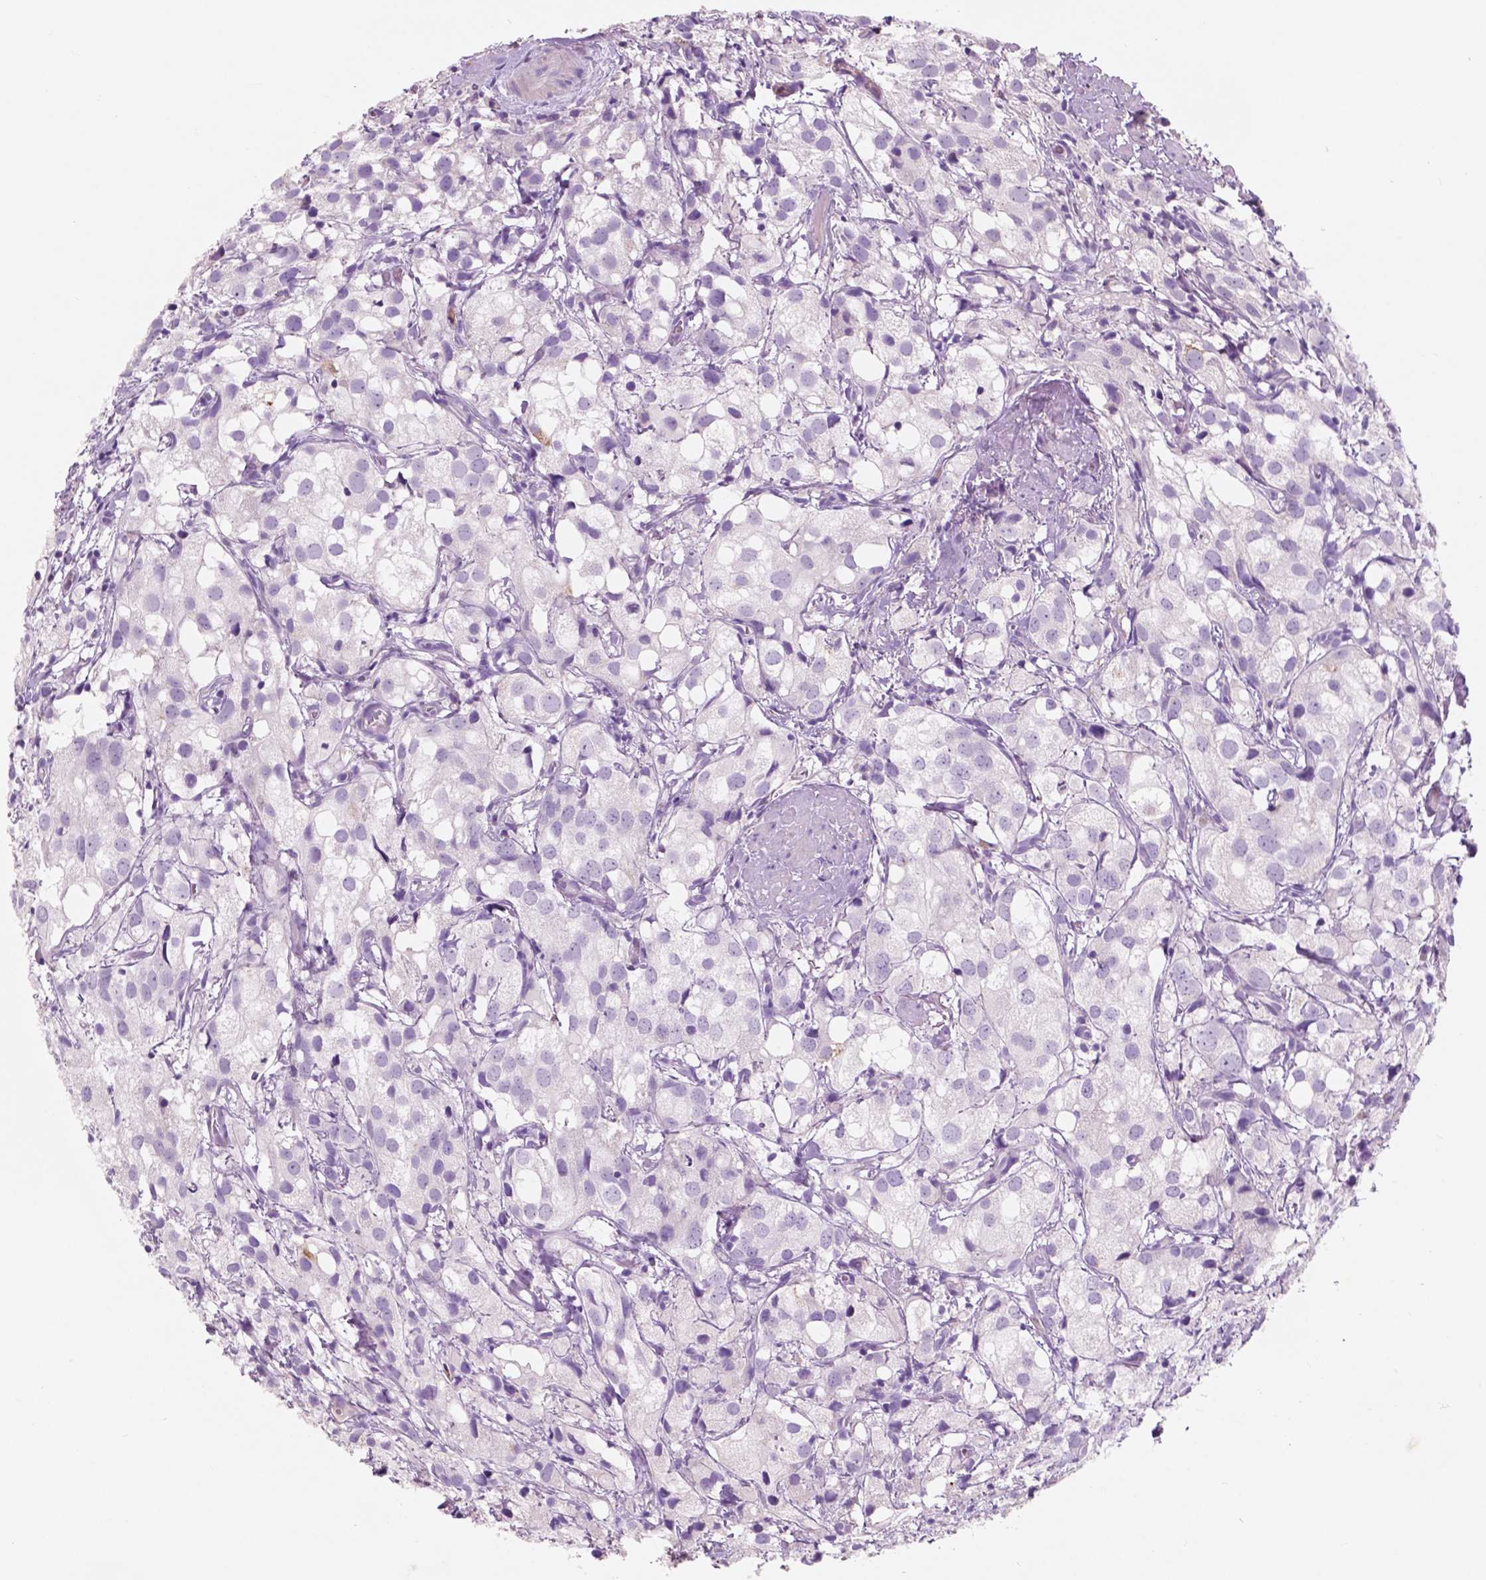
{"staining": {"intensity": "negative", "quantity": "none", "location": "none"}, "tissue": "prostate cancer", "cell_type": "Tumor cells", "image_type": "cancer", "snomed": [{"axis": "morphology", "description": "Adenocarcinoma, High grade"}, {"axis": "topography", "description": "Prostate"}], "caption": "A photomicrograph of prostate cancer (high-grade adenocarcinoma) stained for a protein exhibits no brown staining in tumor cells.", "gene": "CUZD1", "patient": {"sex": "male", "age": 86}}